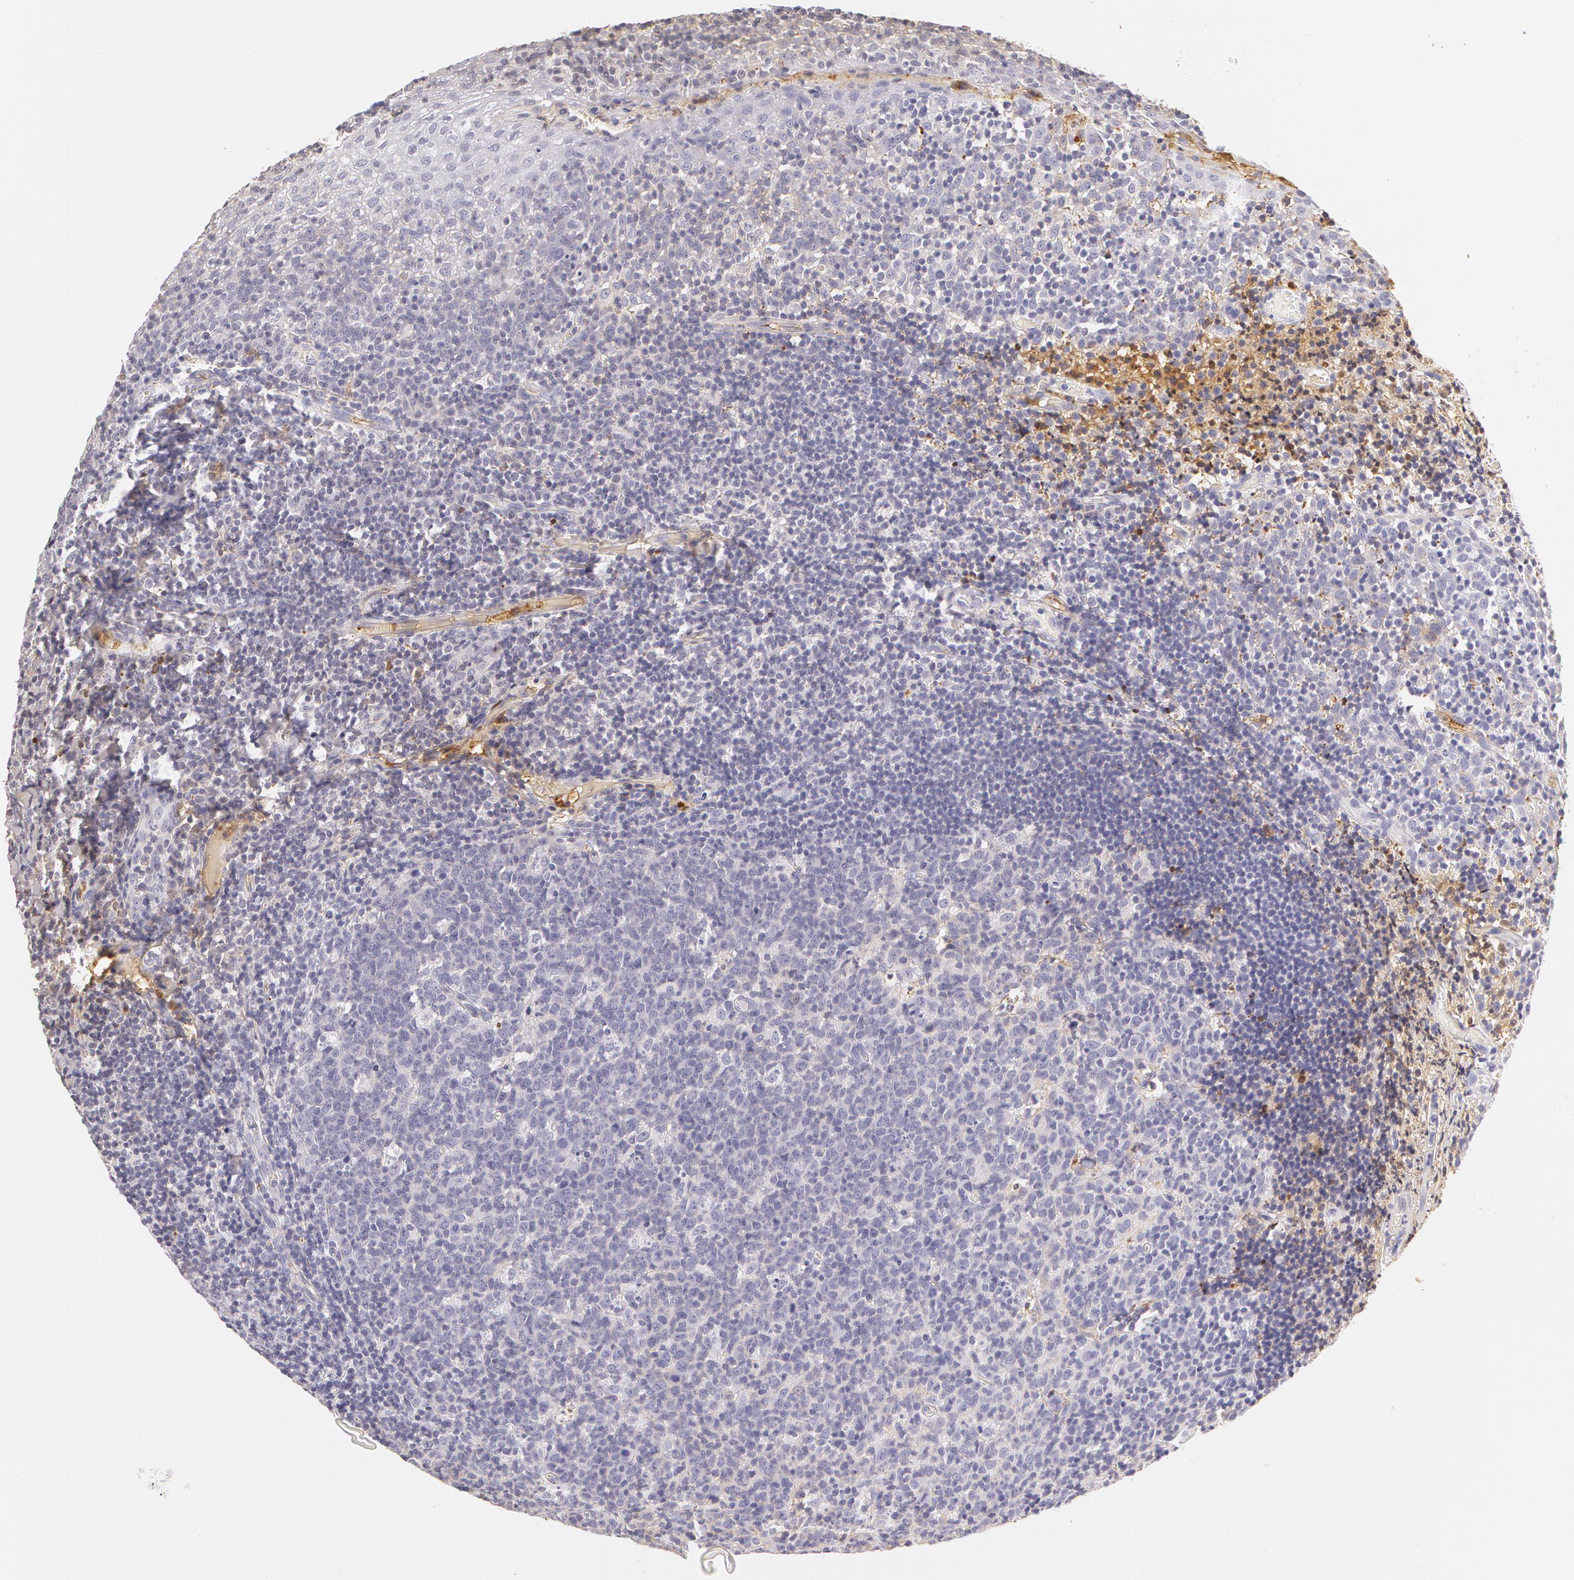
{"staining": {"intensity": "negative", "quantity": "none", "location": "none"}, "tissue": "tonsil", "cell_type": "Germinal center cells", "image_type": "normal", "snomed": [{"axis": "morphology", "description": "Normal tissue, NOS"}, {"axis": "topography", "description": "Tonsil"}], "caption": "High power microscopy histopathology image of an immunohistochemistry (IHC) photomicrograph of normal tonsil, revealing no significant expression in germinal center cells.", "gene": "AHSG", "patient": {"sex": "male", "age": 6}}